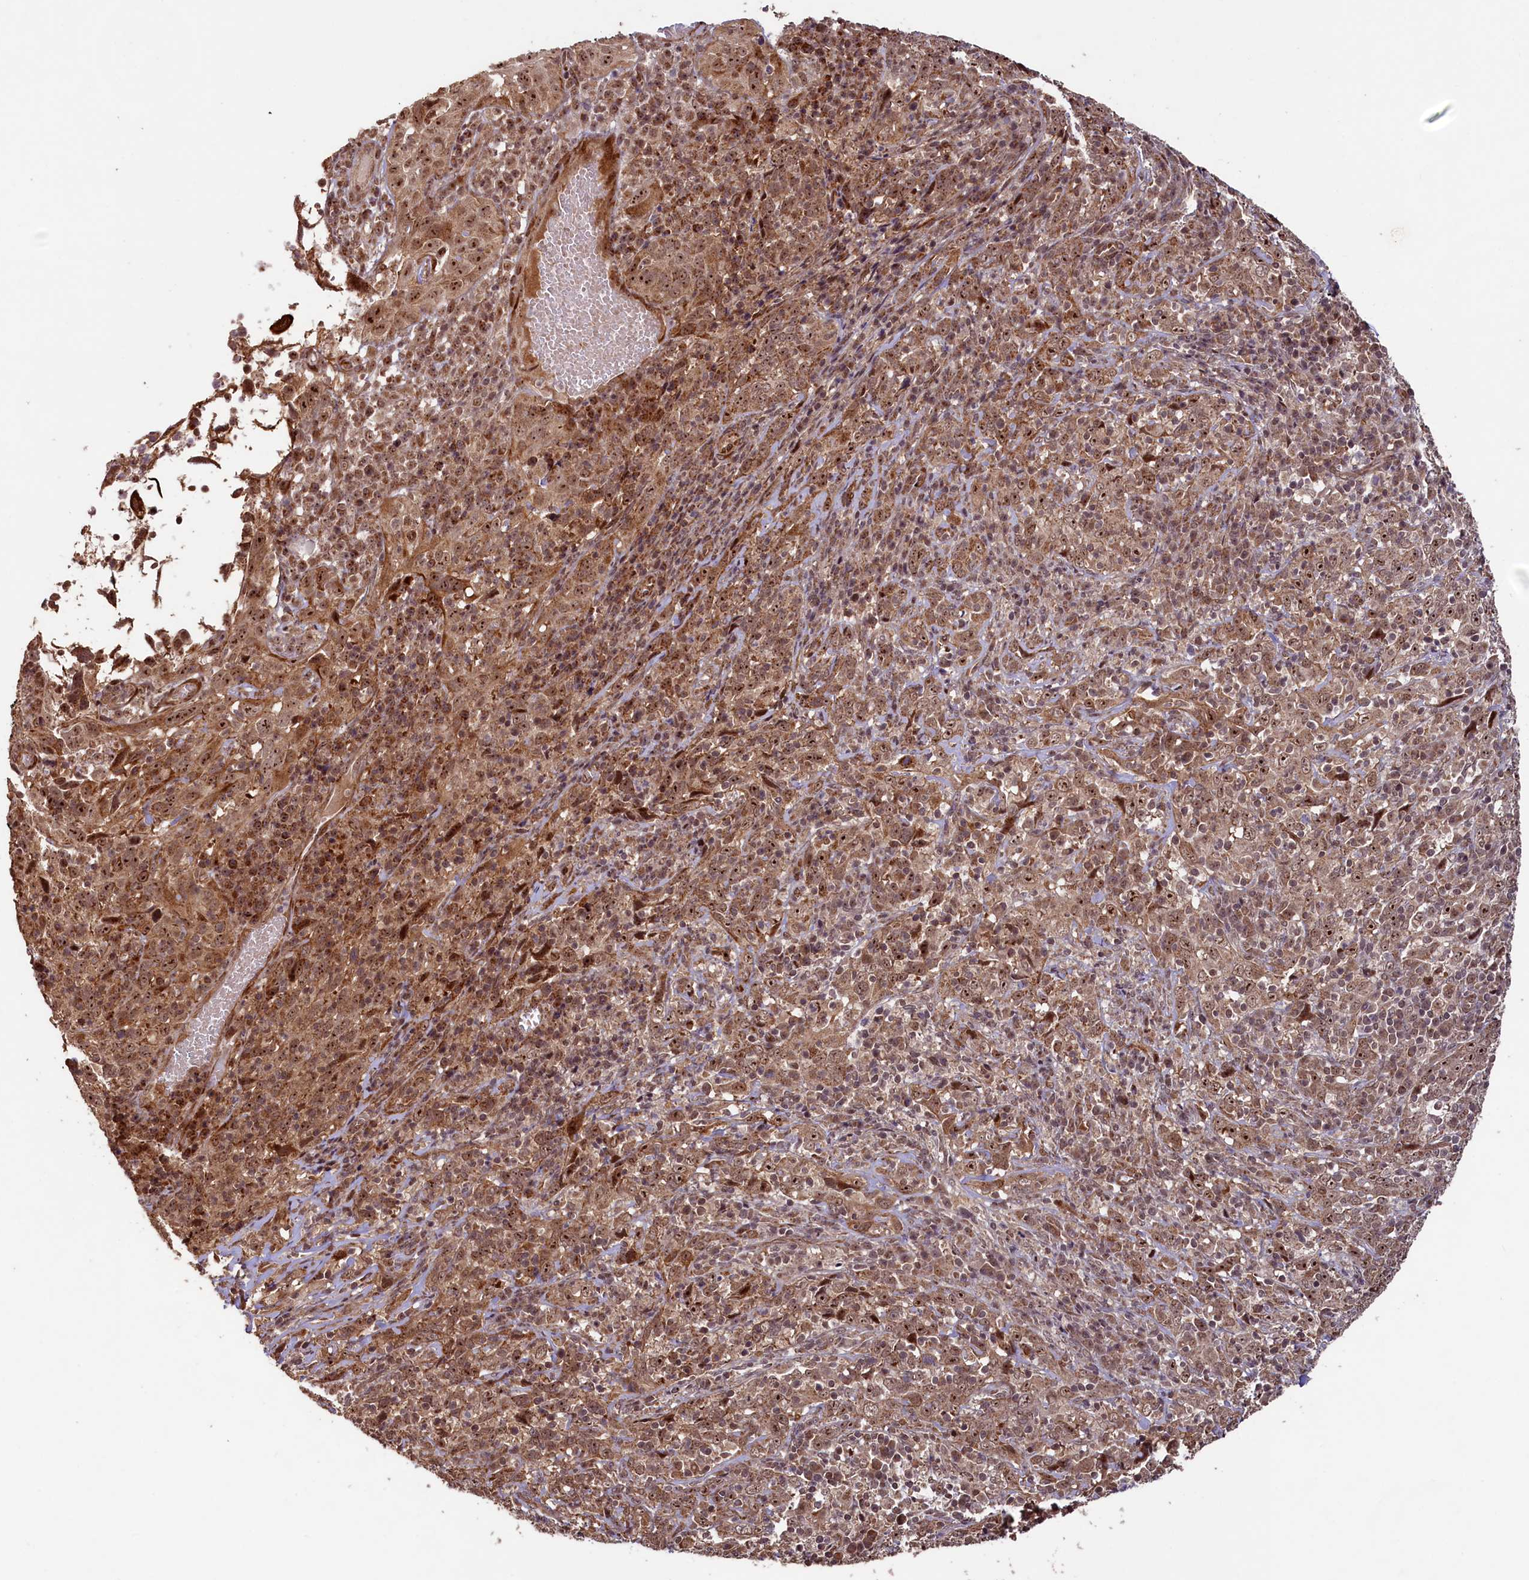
{"staining": {"intensity": "moderate", "quantity": ">75%", "location": "cytoplasmic/membranous,nuclear"}, "tissue": "cervical cancer", "cell_type": "Tumor cells", "image_type": "cancer", "snomed": [{"axis": "morphology", "description": "Squamous cell carcinoma, NOS"}, {"axis": "topography", "description": "Cervix"}], "caption": "Protein expression analysis of human cervical cancer (squamous cell carcinoma) reveals moderate cytoplasmic/membranous and nuclear positivity in approximately >75% of tumor cells.", "gene": "SHPRH", "patient": {"sex": "female", "age": 46}}